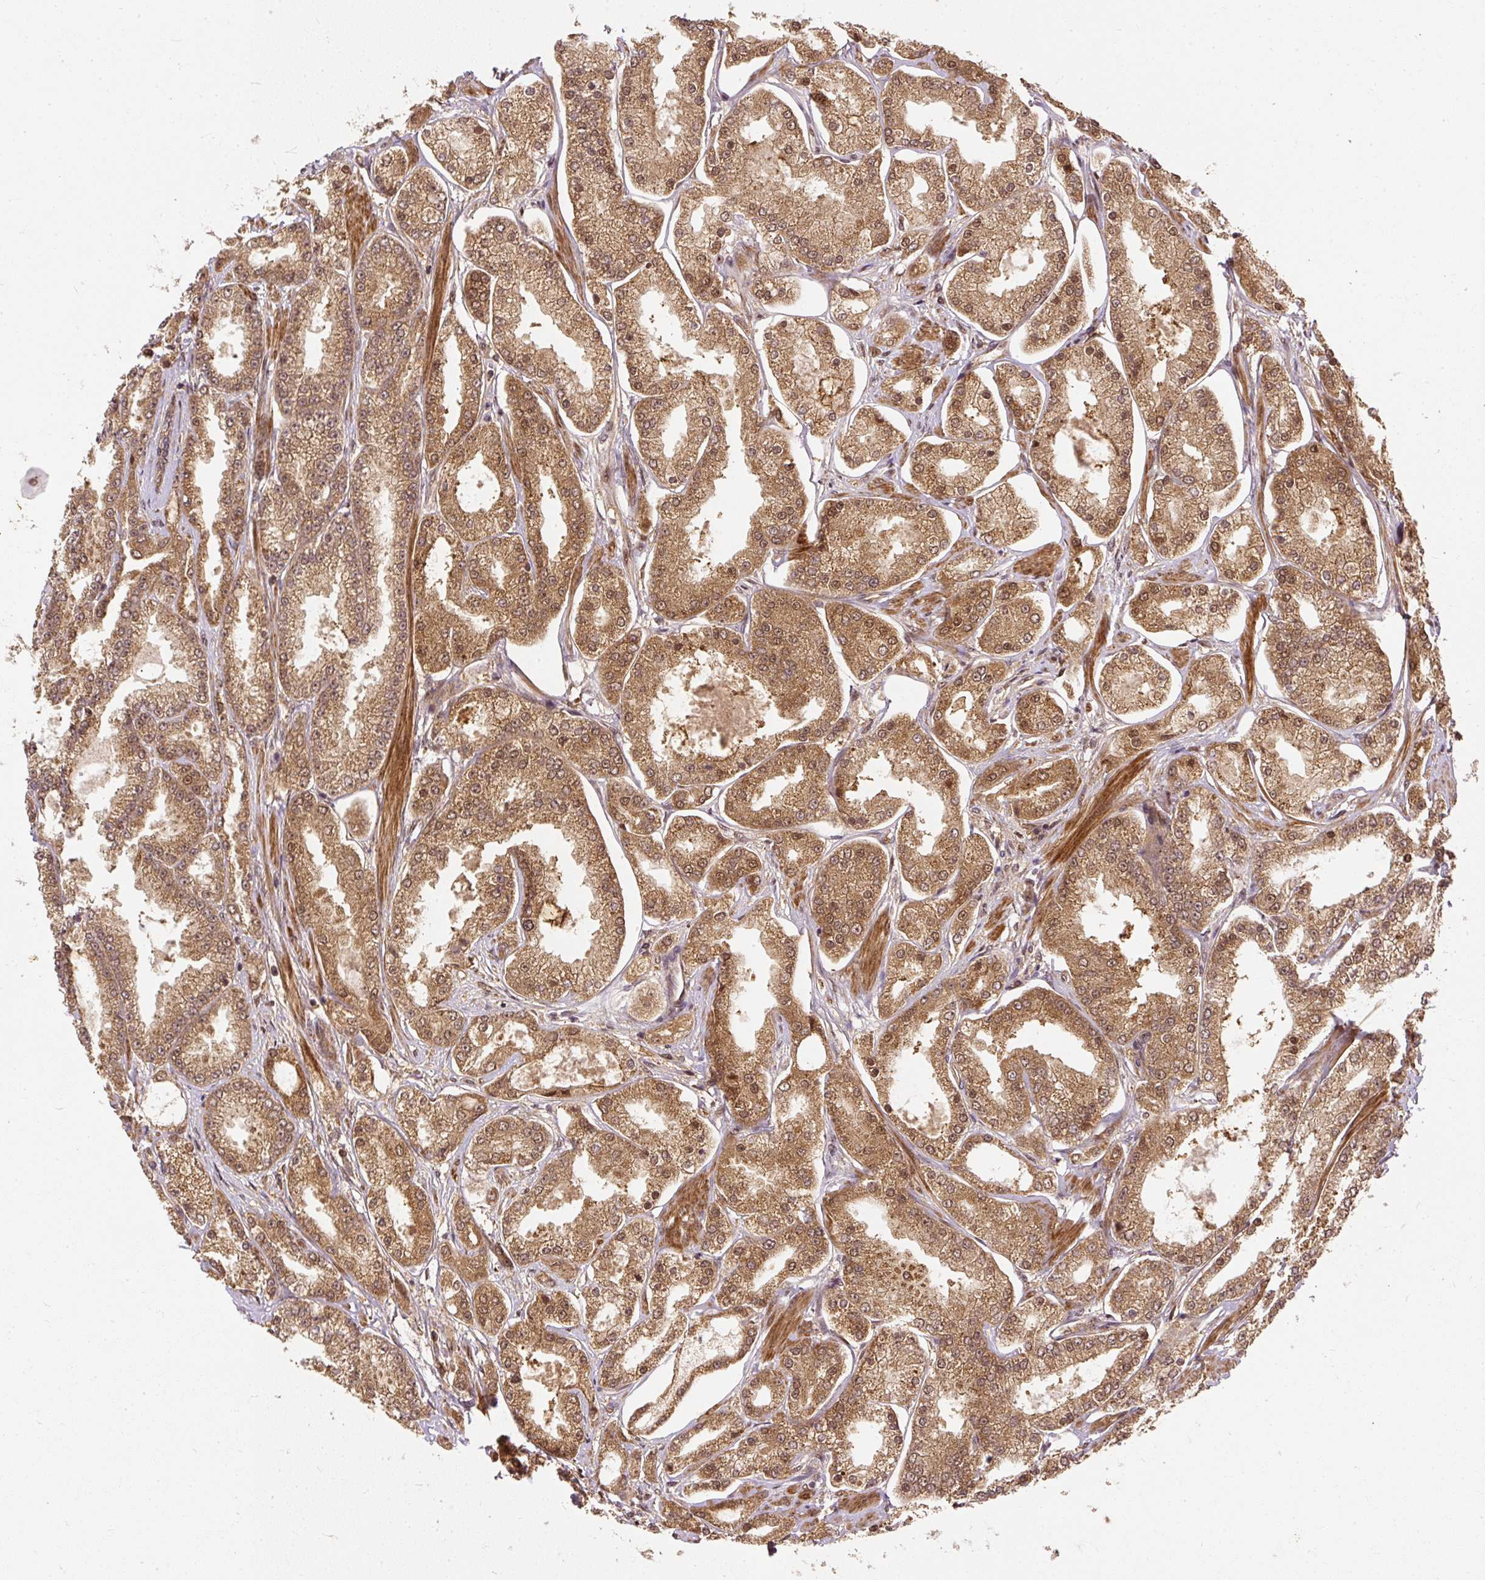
{"staining": {"intensity": "moderate", "quantity": ">75%", "location": "cytoplasmic/membranous,nuclear"}, "tissue": "prostate cancer", "cell_type": "Tumor cells", "image_type": "cancer", "snomed": [{"axis": "morphology", "description": "Adenocarcinoma, High grade"}, {"axis": "topography", "description": "Prostate"}], "caption": "A brown stain highlights moderate cytoplasmic/membranous and nuclear expression of a protein in human prostate cancer tumor cells.", "gene": "PSMD1", "patient": {"sex": "male", "age": 69}}